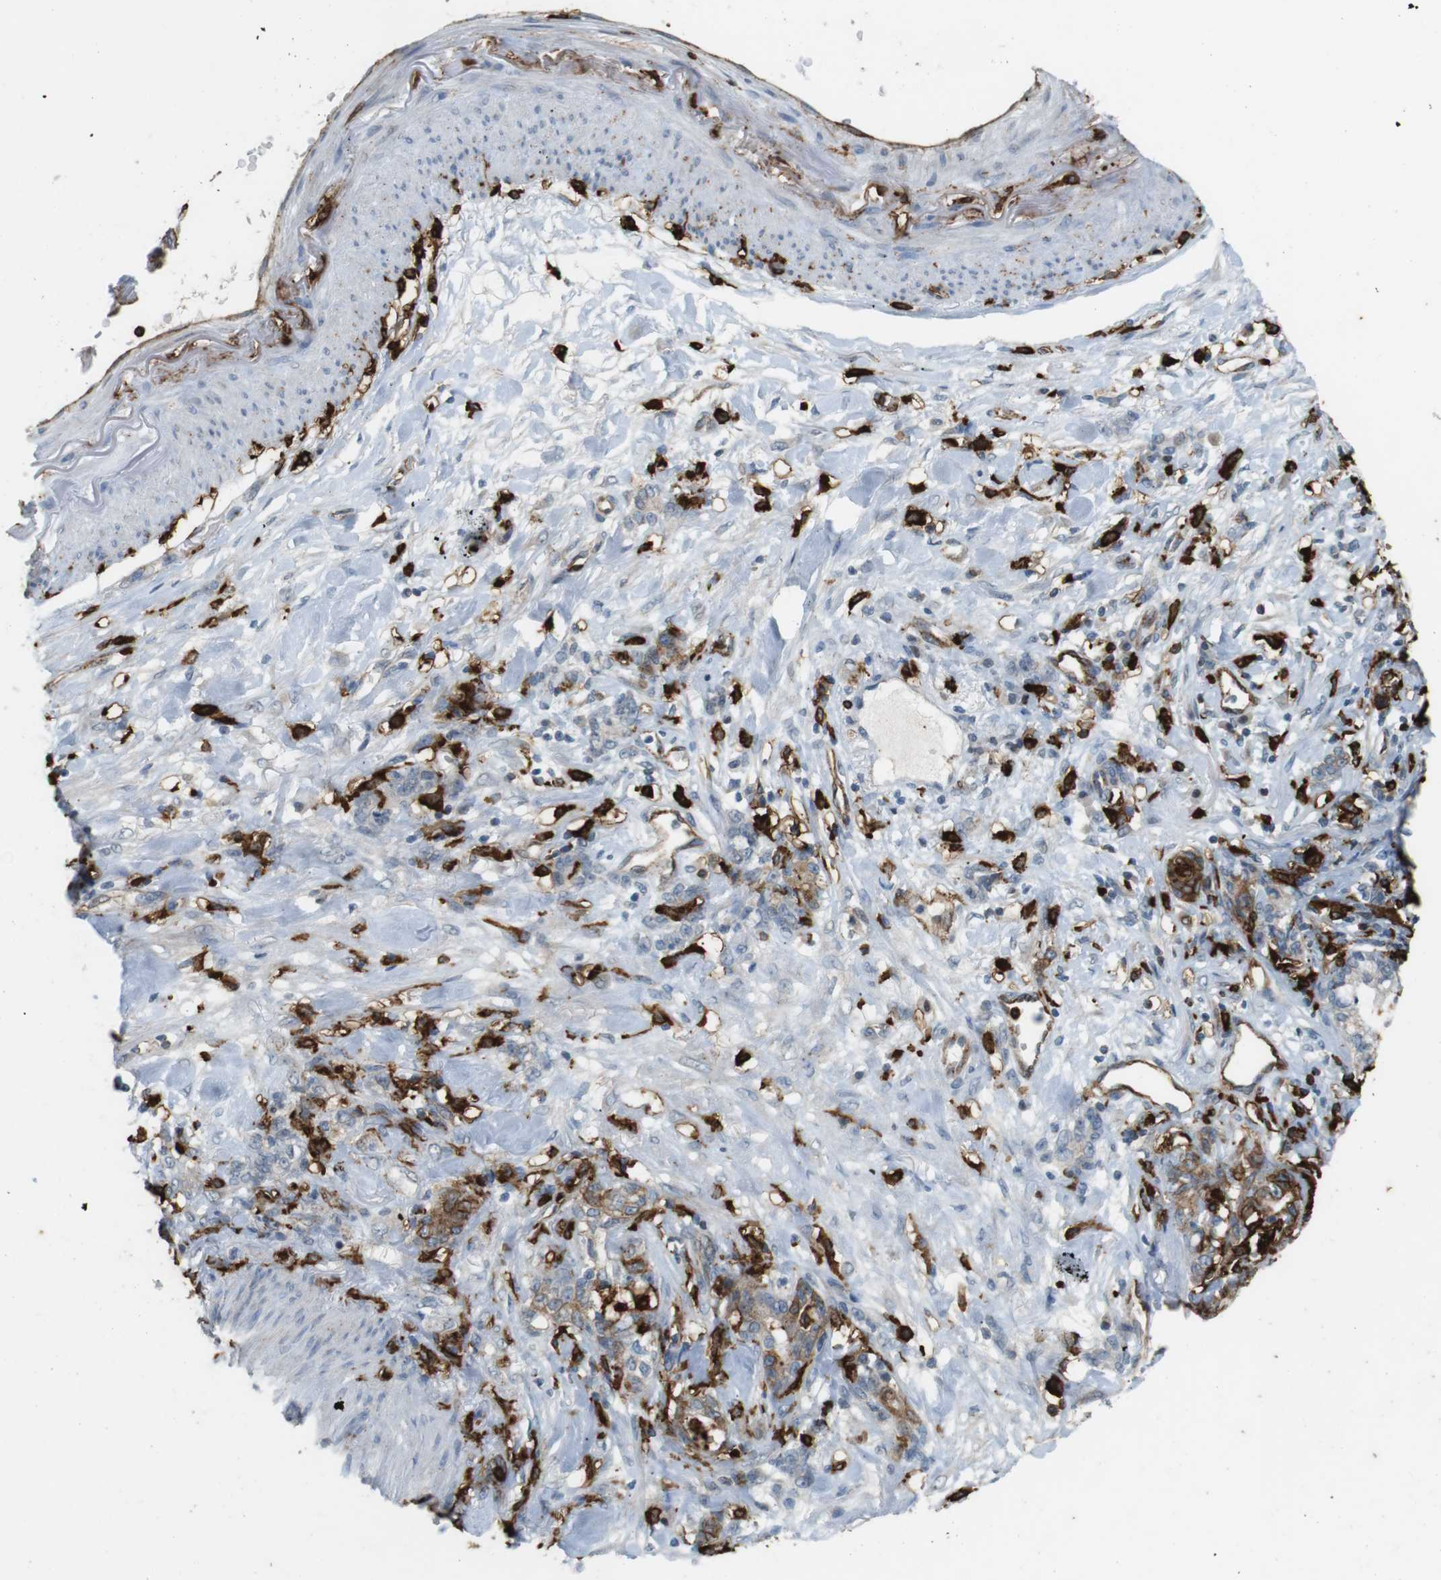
{"staining": {"intensity": "negative", "quantity": "none", "location": "none"}, "tissue": "stomach cancer", "cell_type": "Tumor cells", "image_type": "cancer", "snomed": [{"axis": "morphology", "description": "Adenocarcinoma, NOS"}, {"axis": "topography", "description": "Stomach, lower"}], "caption": "This is an IHC photomicrograph of stomach cancer. There is no positivity in tumor cells.", "gene": "HLA-DRA", "patient": {"sex": "male", "age": 88}}